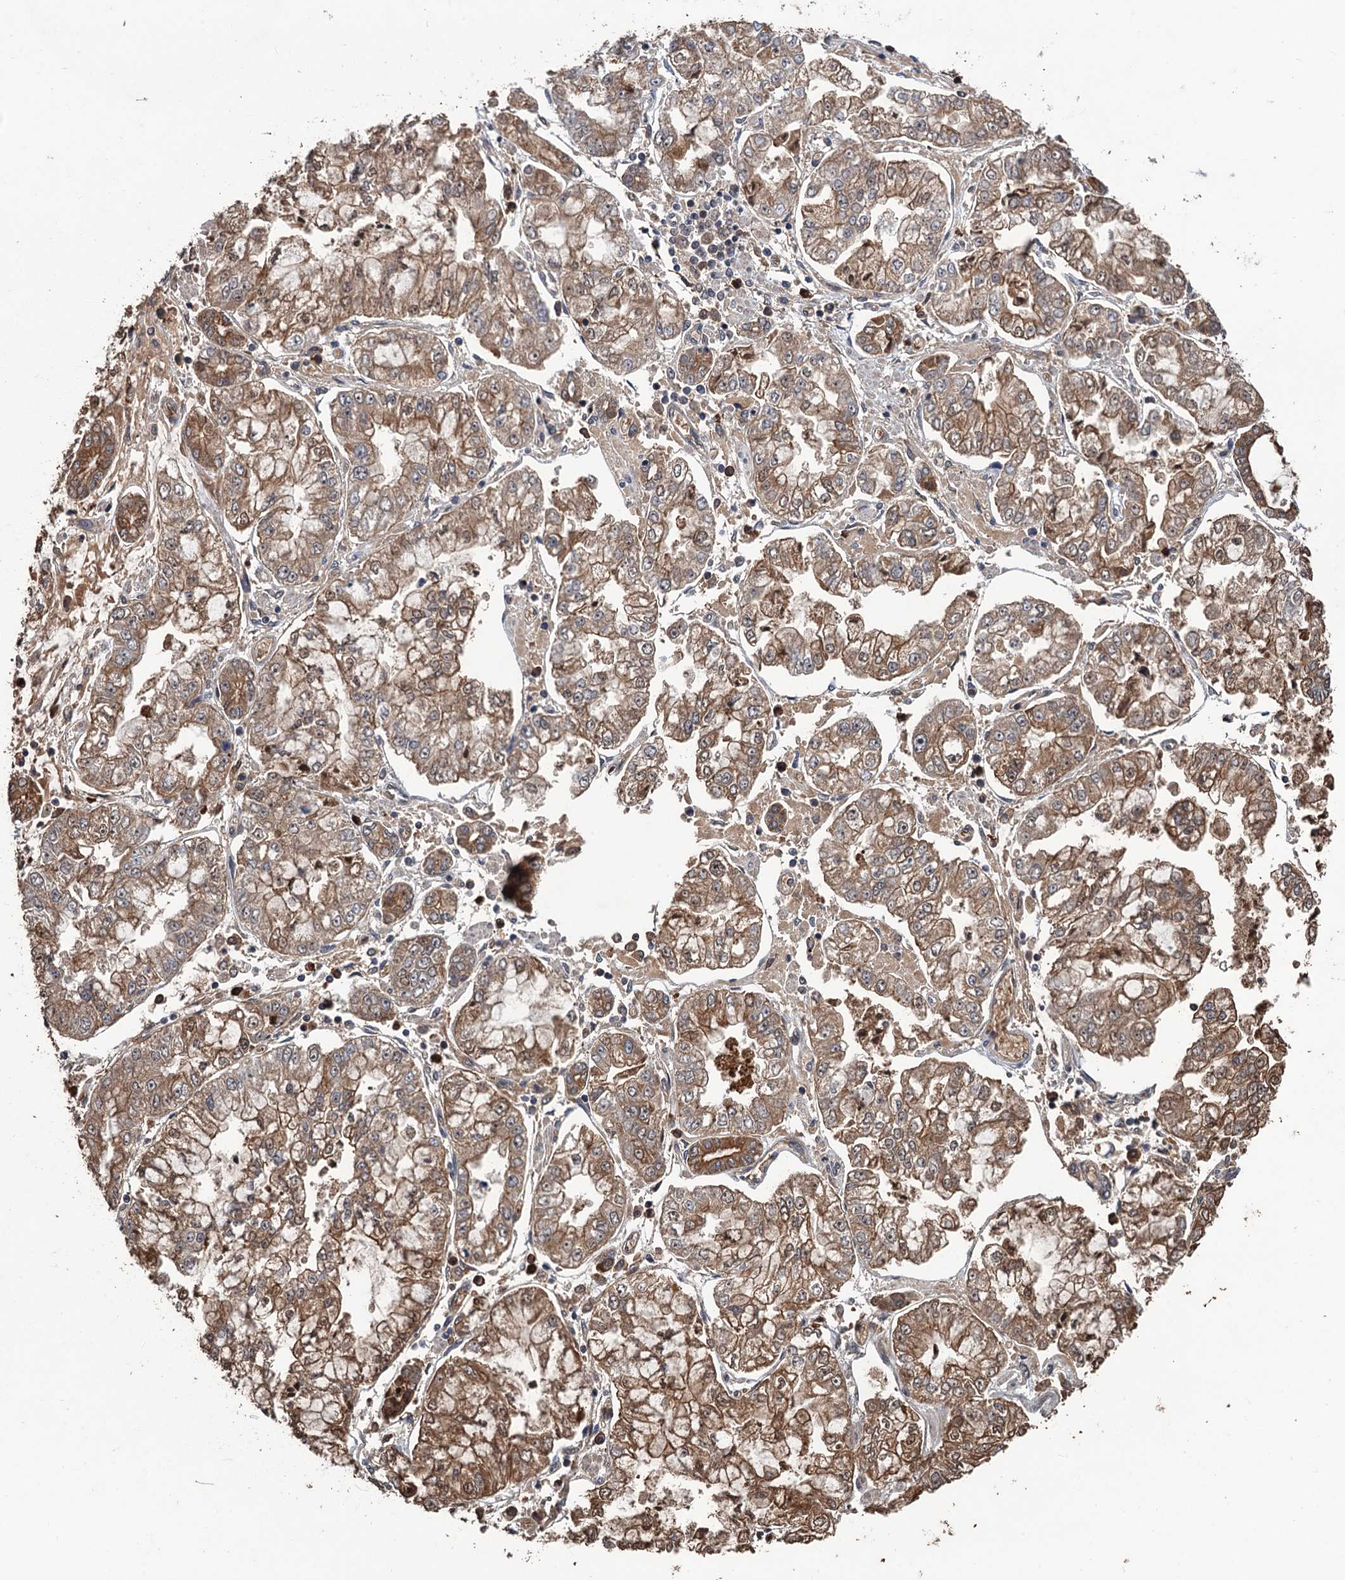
{"staining": {"intensity": "moderate", "quantity": ">75%", "location": "cytoplasmic/membranous,nuclear"}, "tissue": "stomach cancer", "cell_type": "Tumor cells", "image_type": "cancer", "snomed": [{"axis": "morphology", "description": "Adenocarcinoma, NOS"}, {"axis": "topography", "description": "Stomach"}], "caption": "Immunohistochemical staining of adenocarcinoma (stomach) exhibits medium levels of moderate cytoplasmic/membranous and nuclear staining in about >75% of tumor cells.", "gene": "ZNF438", "patient": {"sex": "male", "age": 76}}